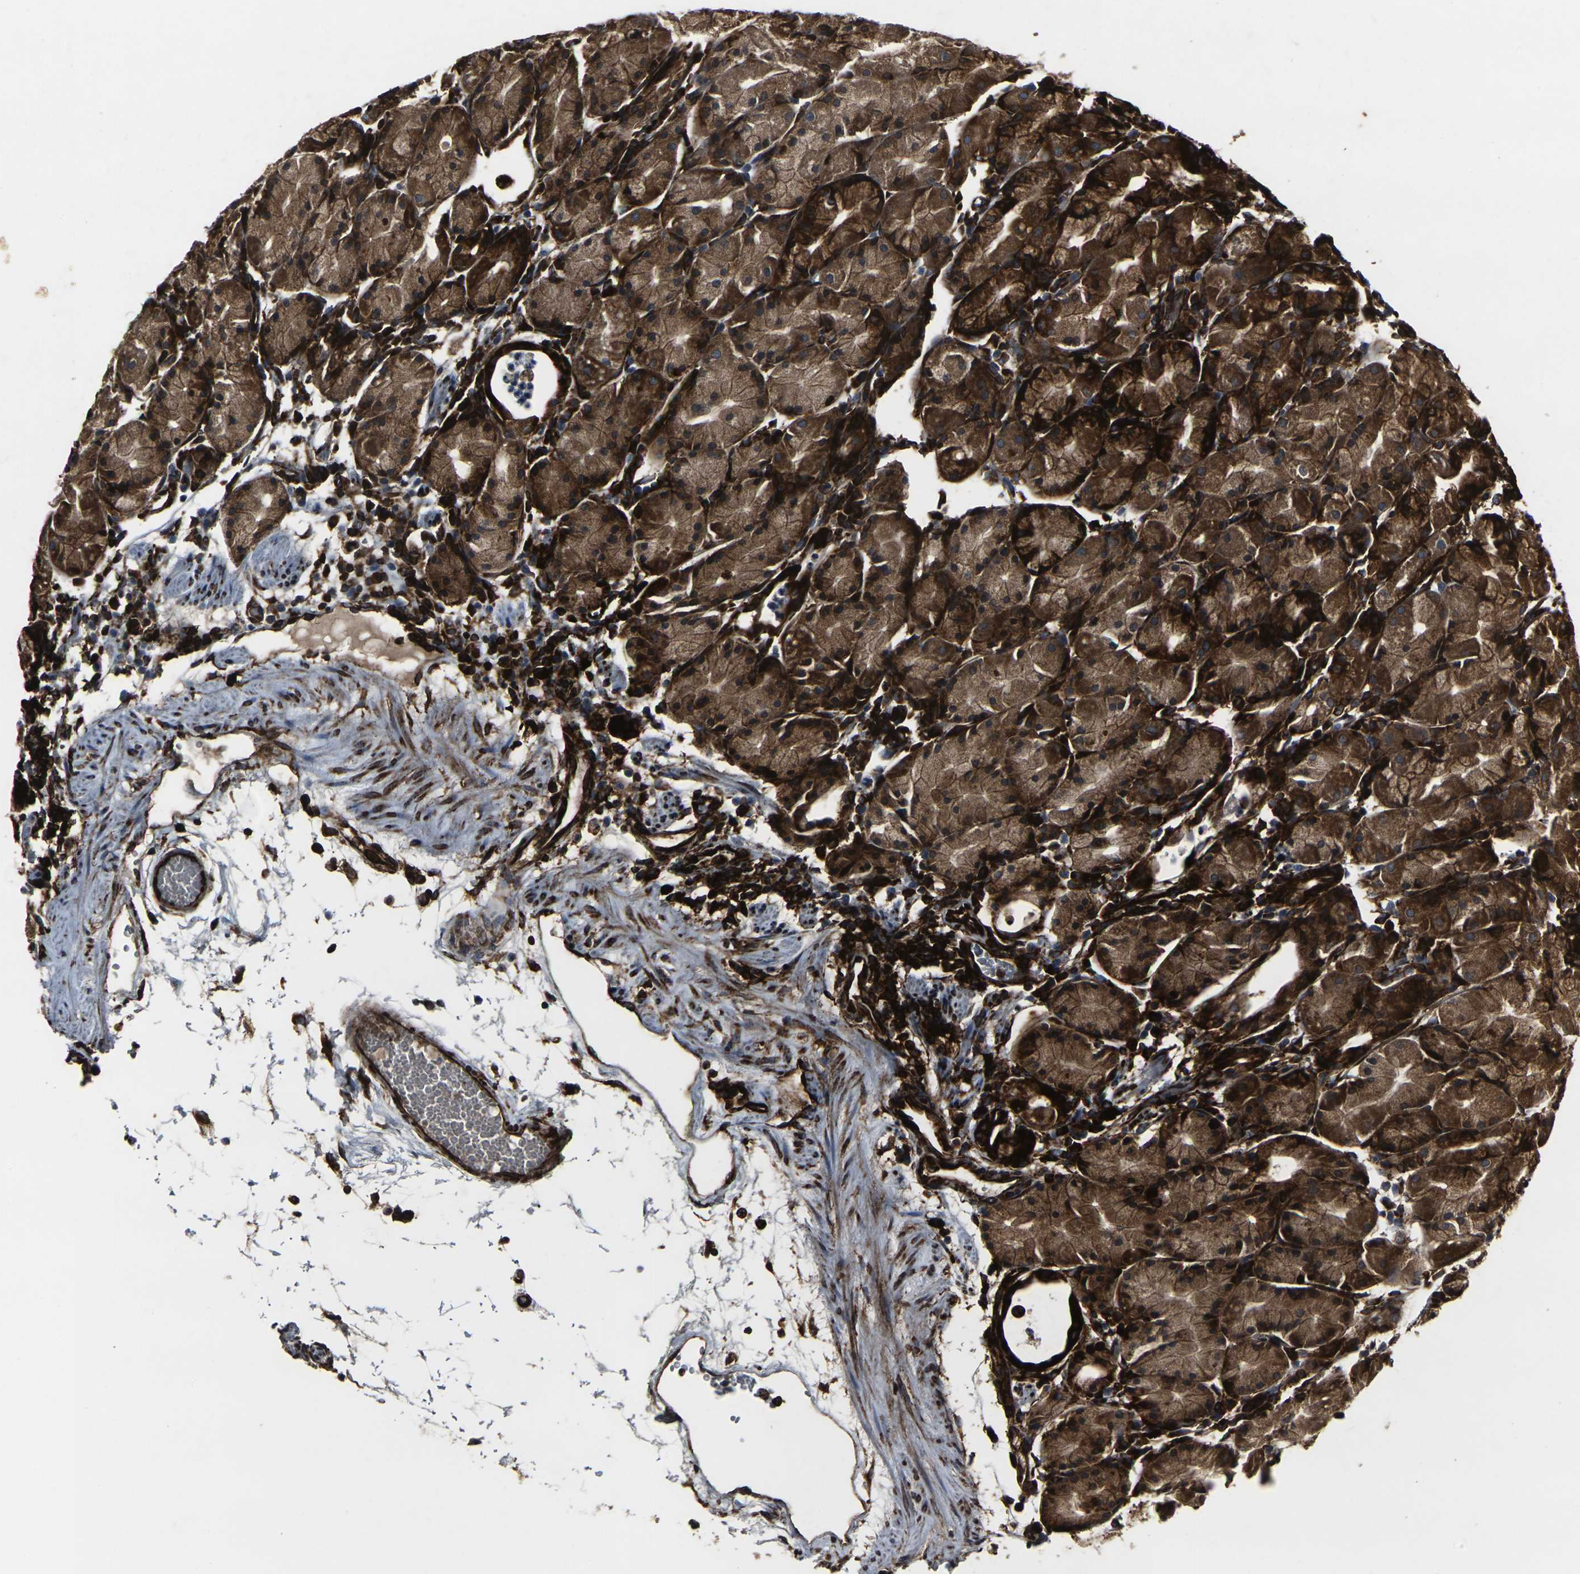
{"staining": {"intensity": "strong", "quantity": ">75%", "location": "cytoplasmic/membranous"}, "tissue": "stomach", "cell_type": "Glandular cells", "image_type": "normal", "snomed": [{"axis": "morphology", "description": "Normal tissue, NOS"}, {"axis": "topography", "description": "Stomach"}, {"axis": "topography", "description": "Stomach, lower"}], "caption": "Protein staining of normal stomach exhibits strong cytoplasmic/membranous expression in about >75% of glandular cells. (Stains: DAB in brown, nuclei in blue, Microscopy: brightfield microscopy at high magnification).", "gene": "MARCHF2", "patient": {"sex": "female", "age": 75}}